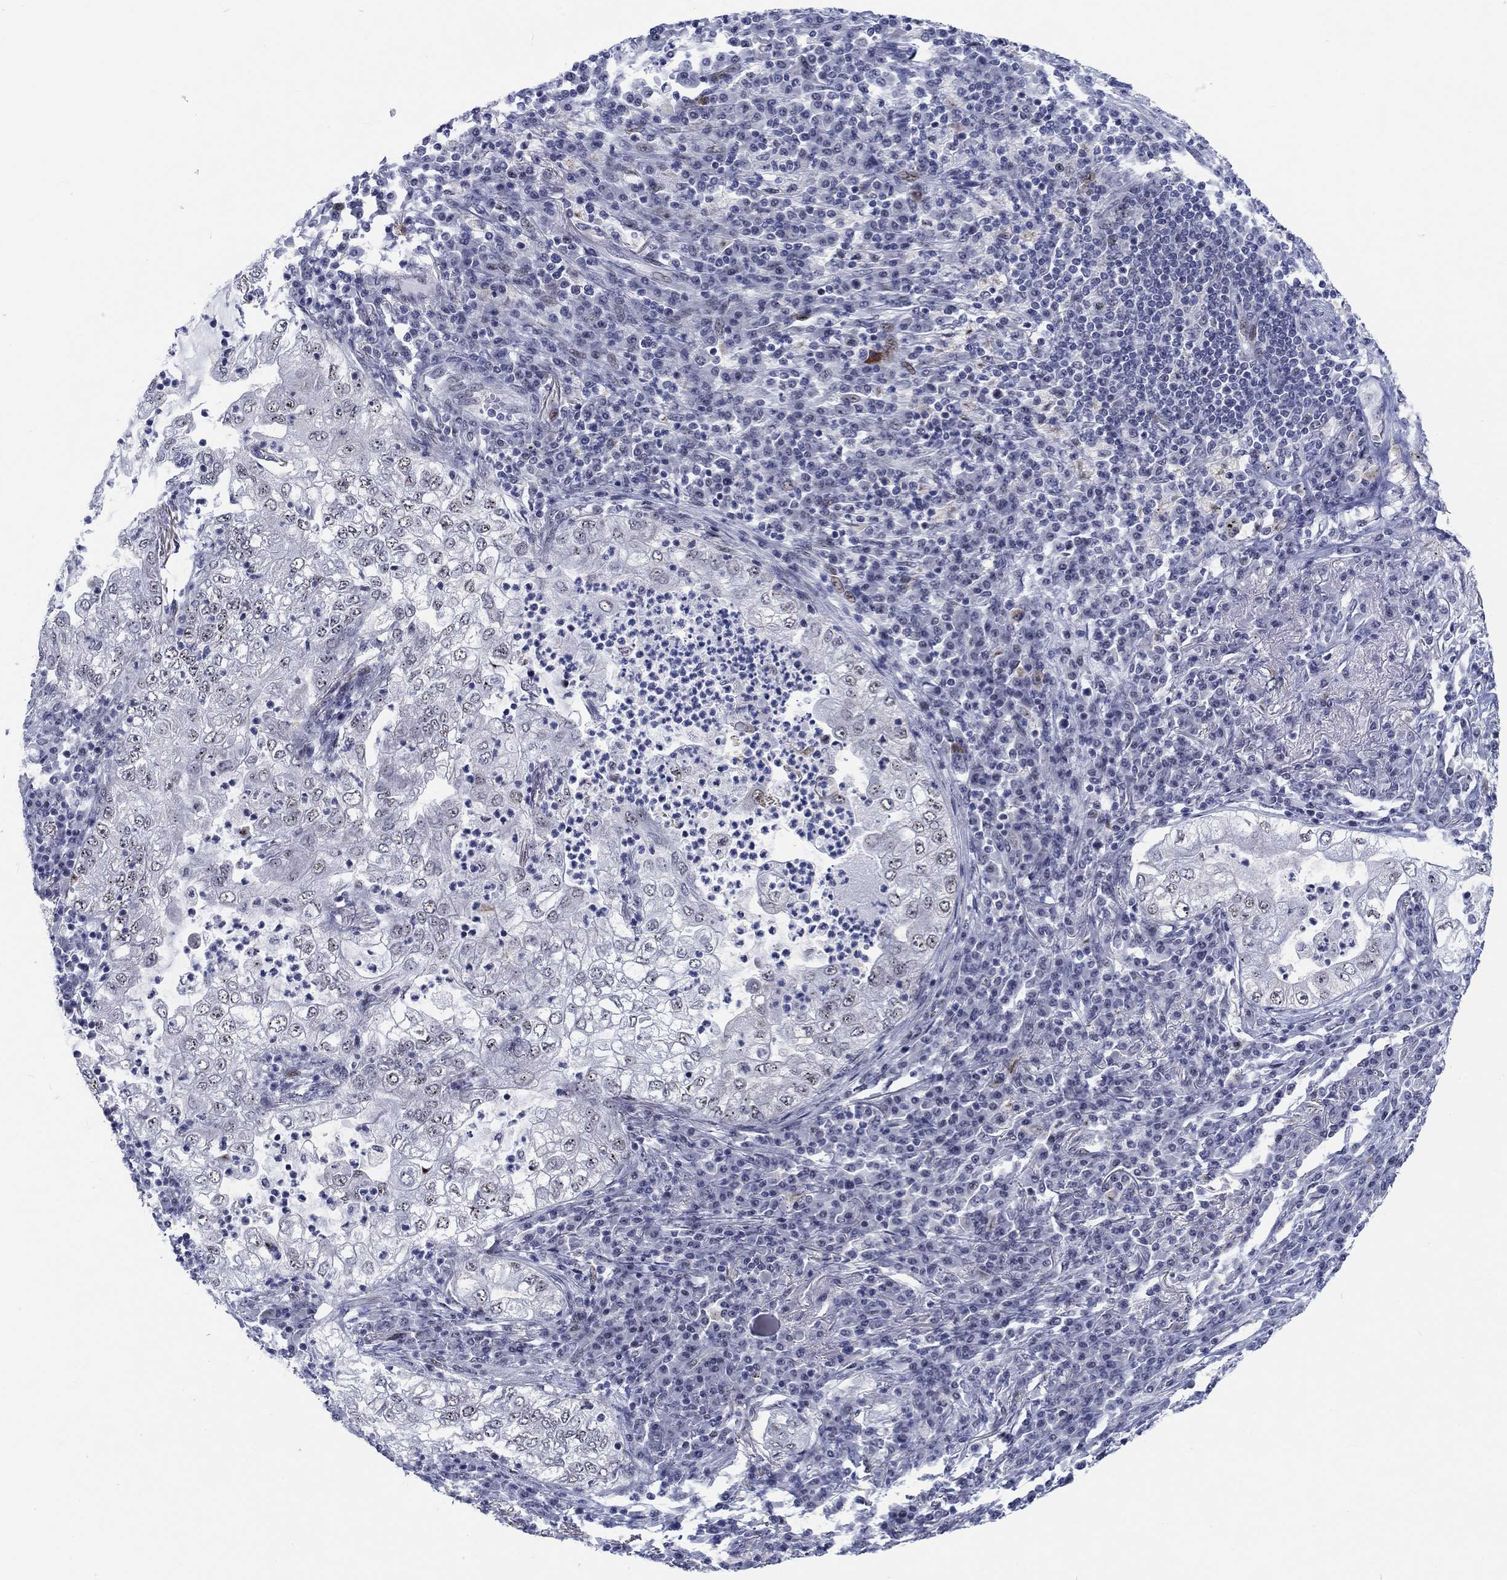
{"staining": {"intensity": "negative", "quantity": "none", "location": "none"}, "tissue": "lung cancer", "cell_type": "Tumor cells", "image_type": "cancer", "snomed": [{"axis": "morphology", "description": "Adenocarcinoma, NOS"}, {"axis": "topography", "description": "Lung"}], "caption": "Tumor cells are negative for brown protein staining in adenocarcinoma (lung).", "gene": "NEU3", "patient": {"sex": "female", "age": 73}}